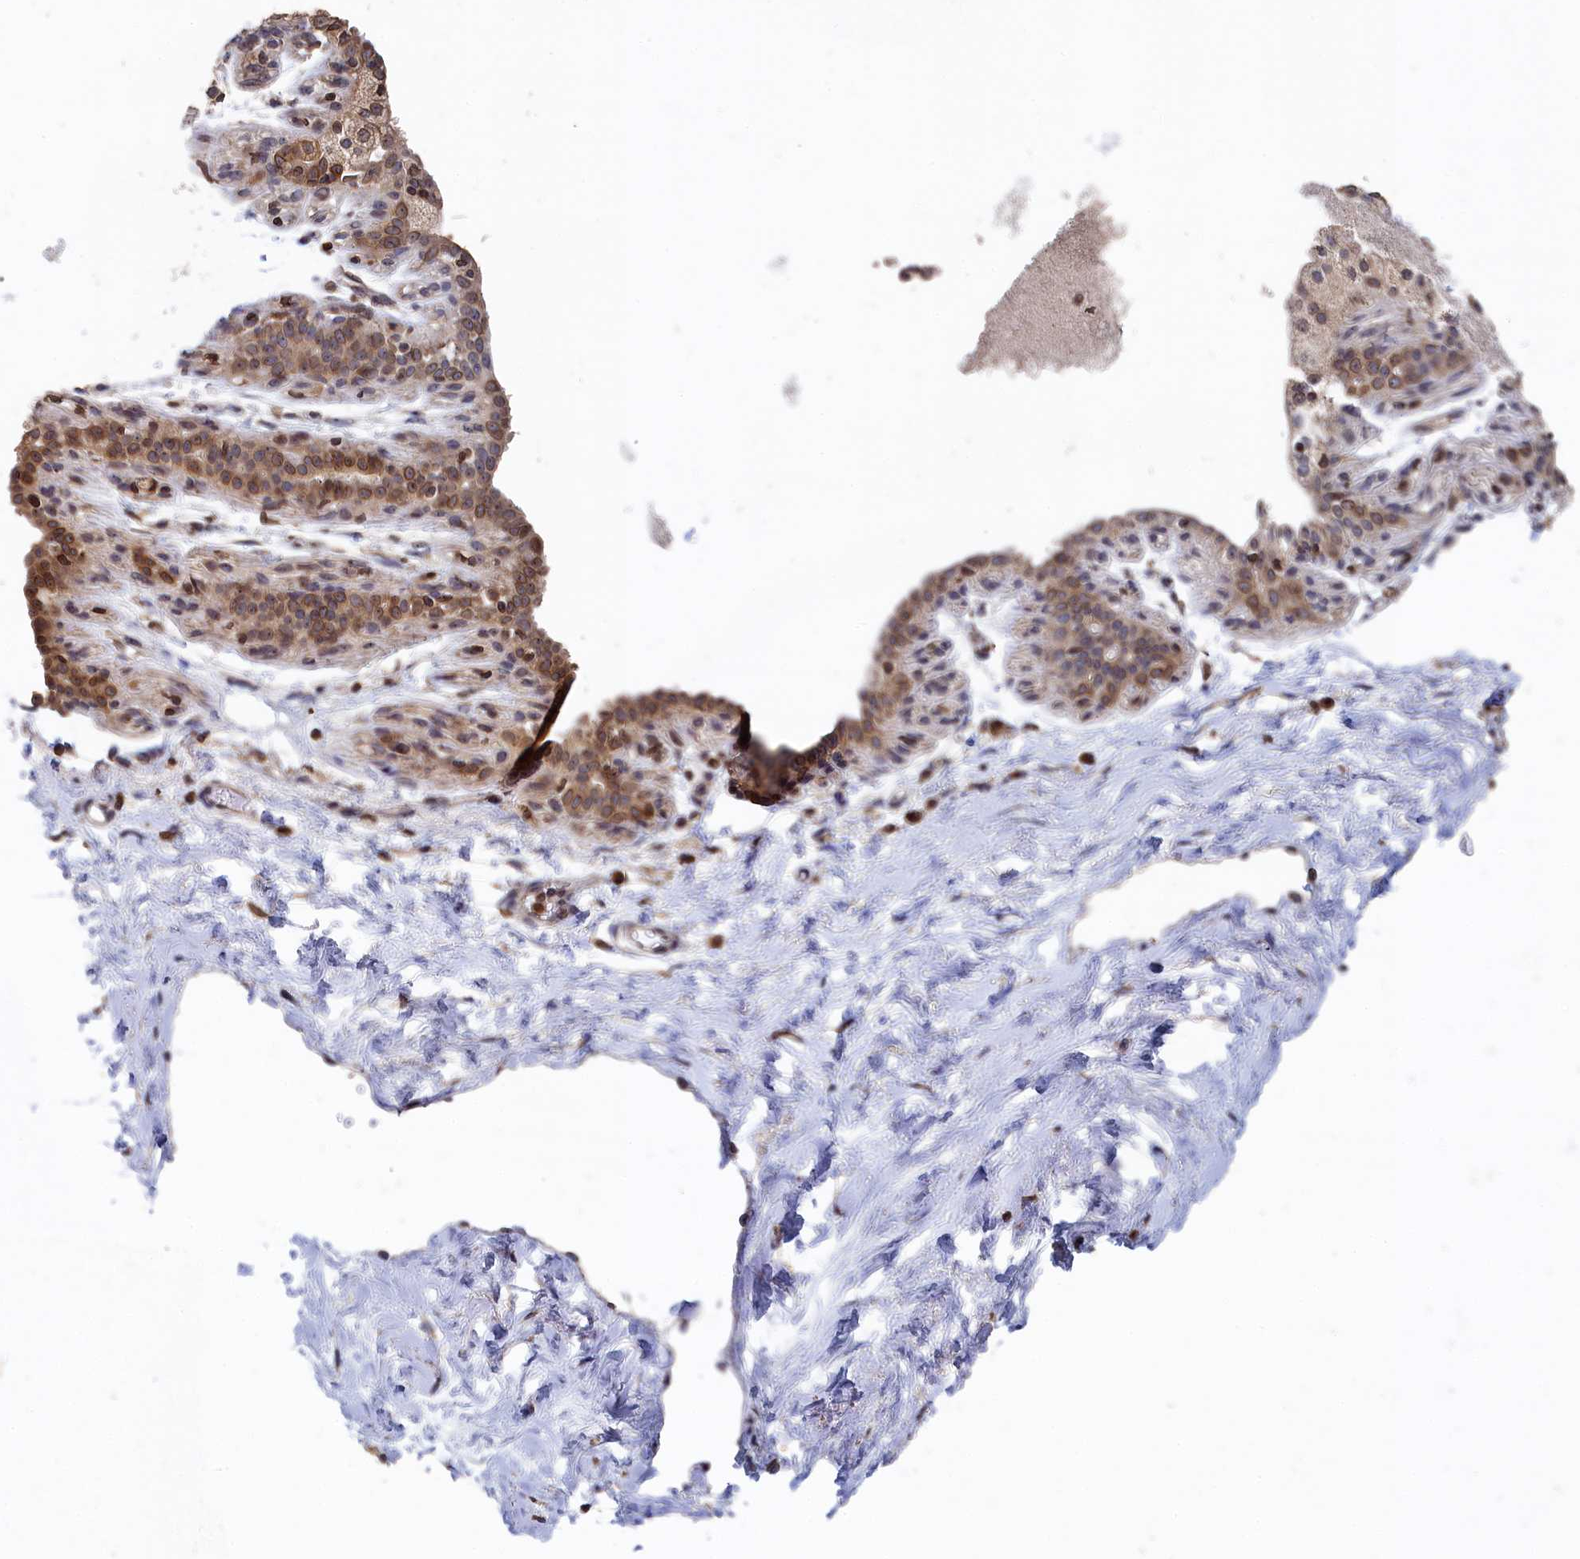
{"staining": {"intensity": "negative", "quantity": "none", "location": "none"}, "tissue": "breast", "cell_type": "Adipocytes", "image_type": "normal", "snomed": [{"axis": "morphology", "description": "Normal tissue, NOS"}, {"axis": "topography", "description": "Breast"}], "caption": "Adipocytes are negative for brown protein staining in normal breast. (DAB (3,3'-diaminobenzidine) IHC with hematoxylin counter stain).", "gene": "ANKEF1", "patient": {"sex": "female", "age": 45}}